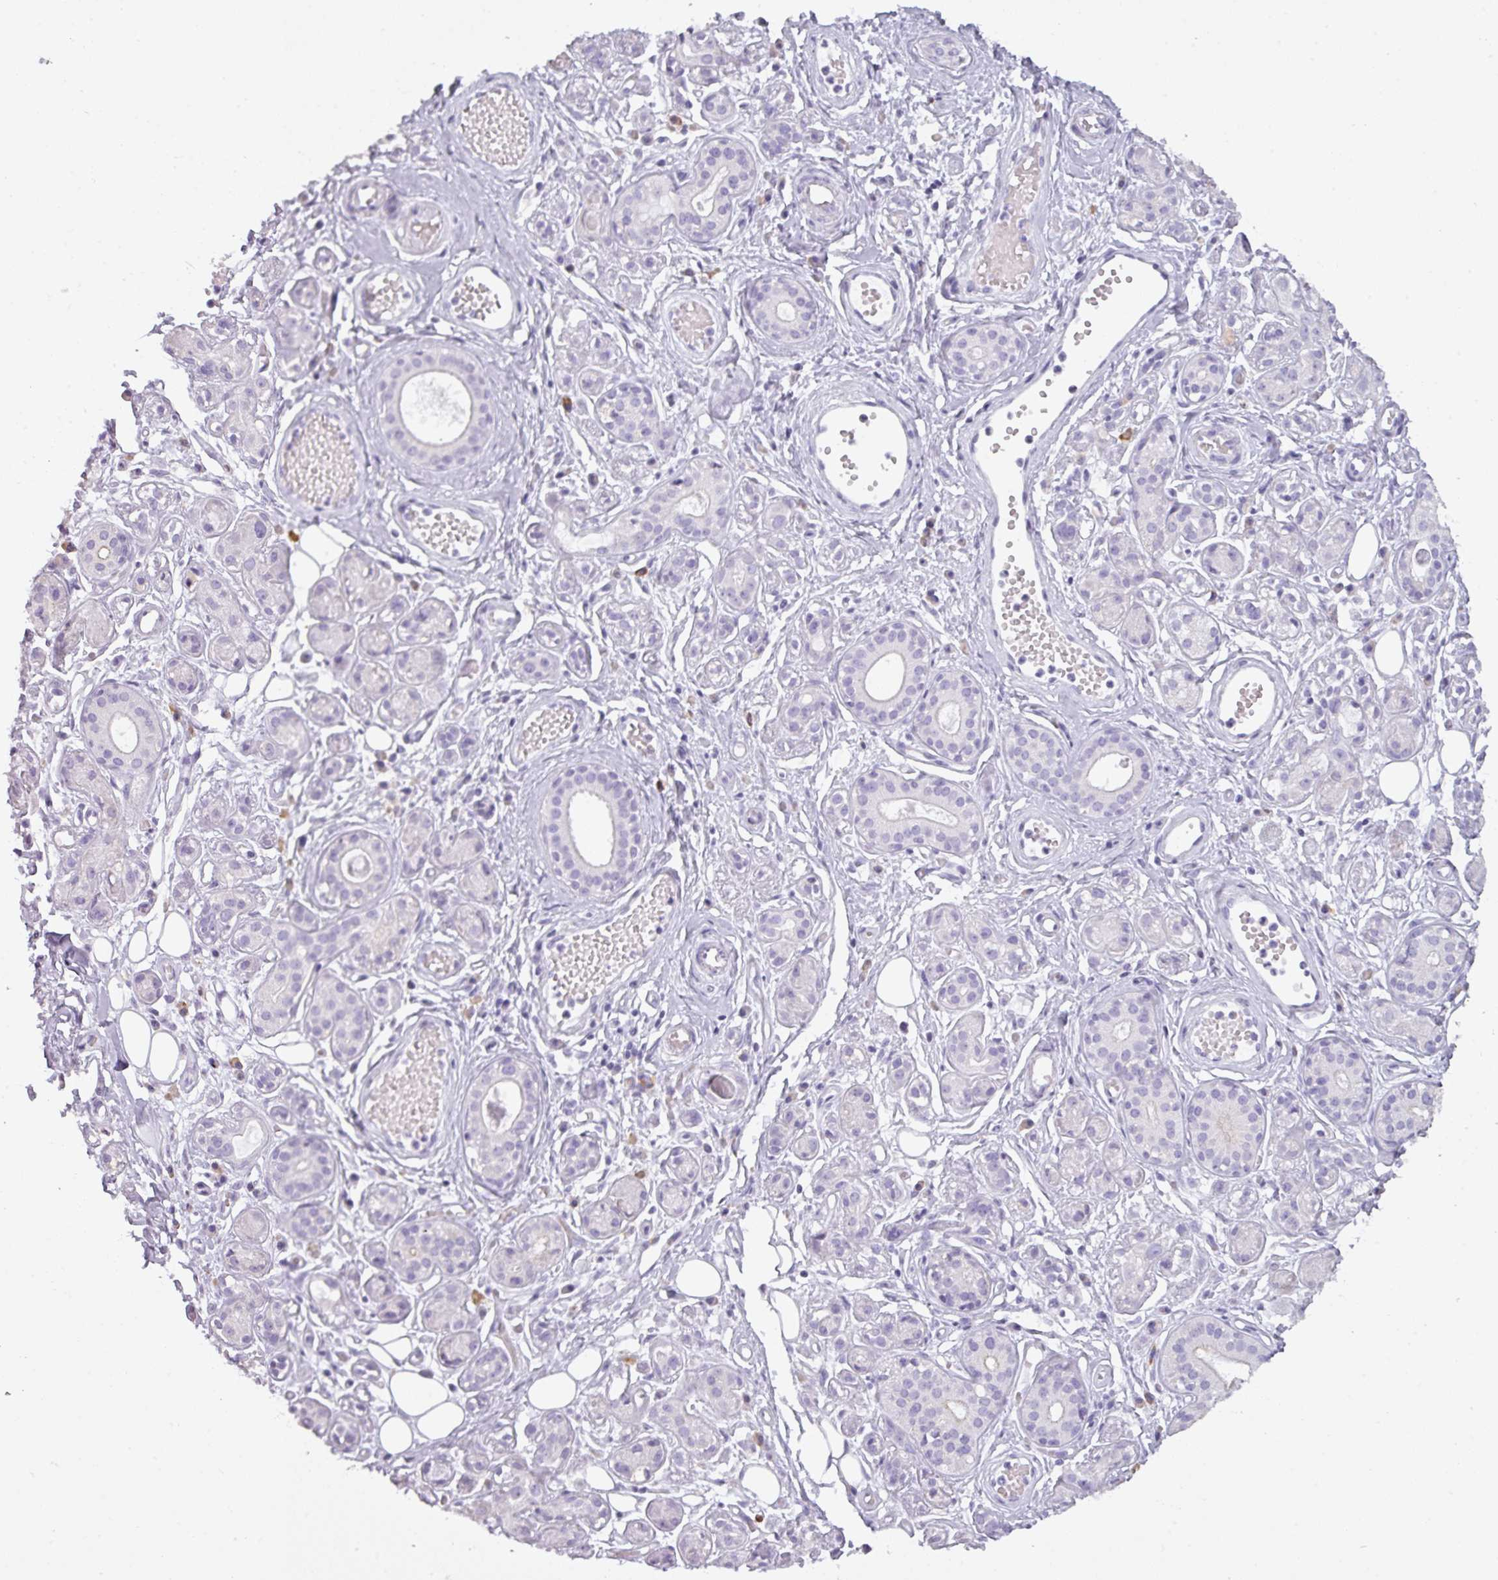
{"staining": {"intensity": "negative", "quantity": "none", "location": "none"}, "tissue": "salivary gland", "cell_type": "Glandular cells", "image_type": "normal", "snomed": [{"axis": "morphology", "description": "Normal tissue, NOS"}, {"axis": "topography", "description": "Salivary gland"}], "caption": "An image of salivary gland stained for a protein demonstrates no brown staining in glandular cells. Nuclei are stained in blue.", "gene": "PGA3", "patient": {"sex": "male", "age": 54}}